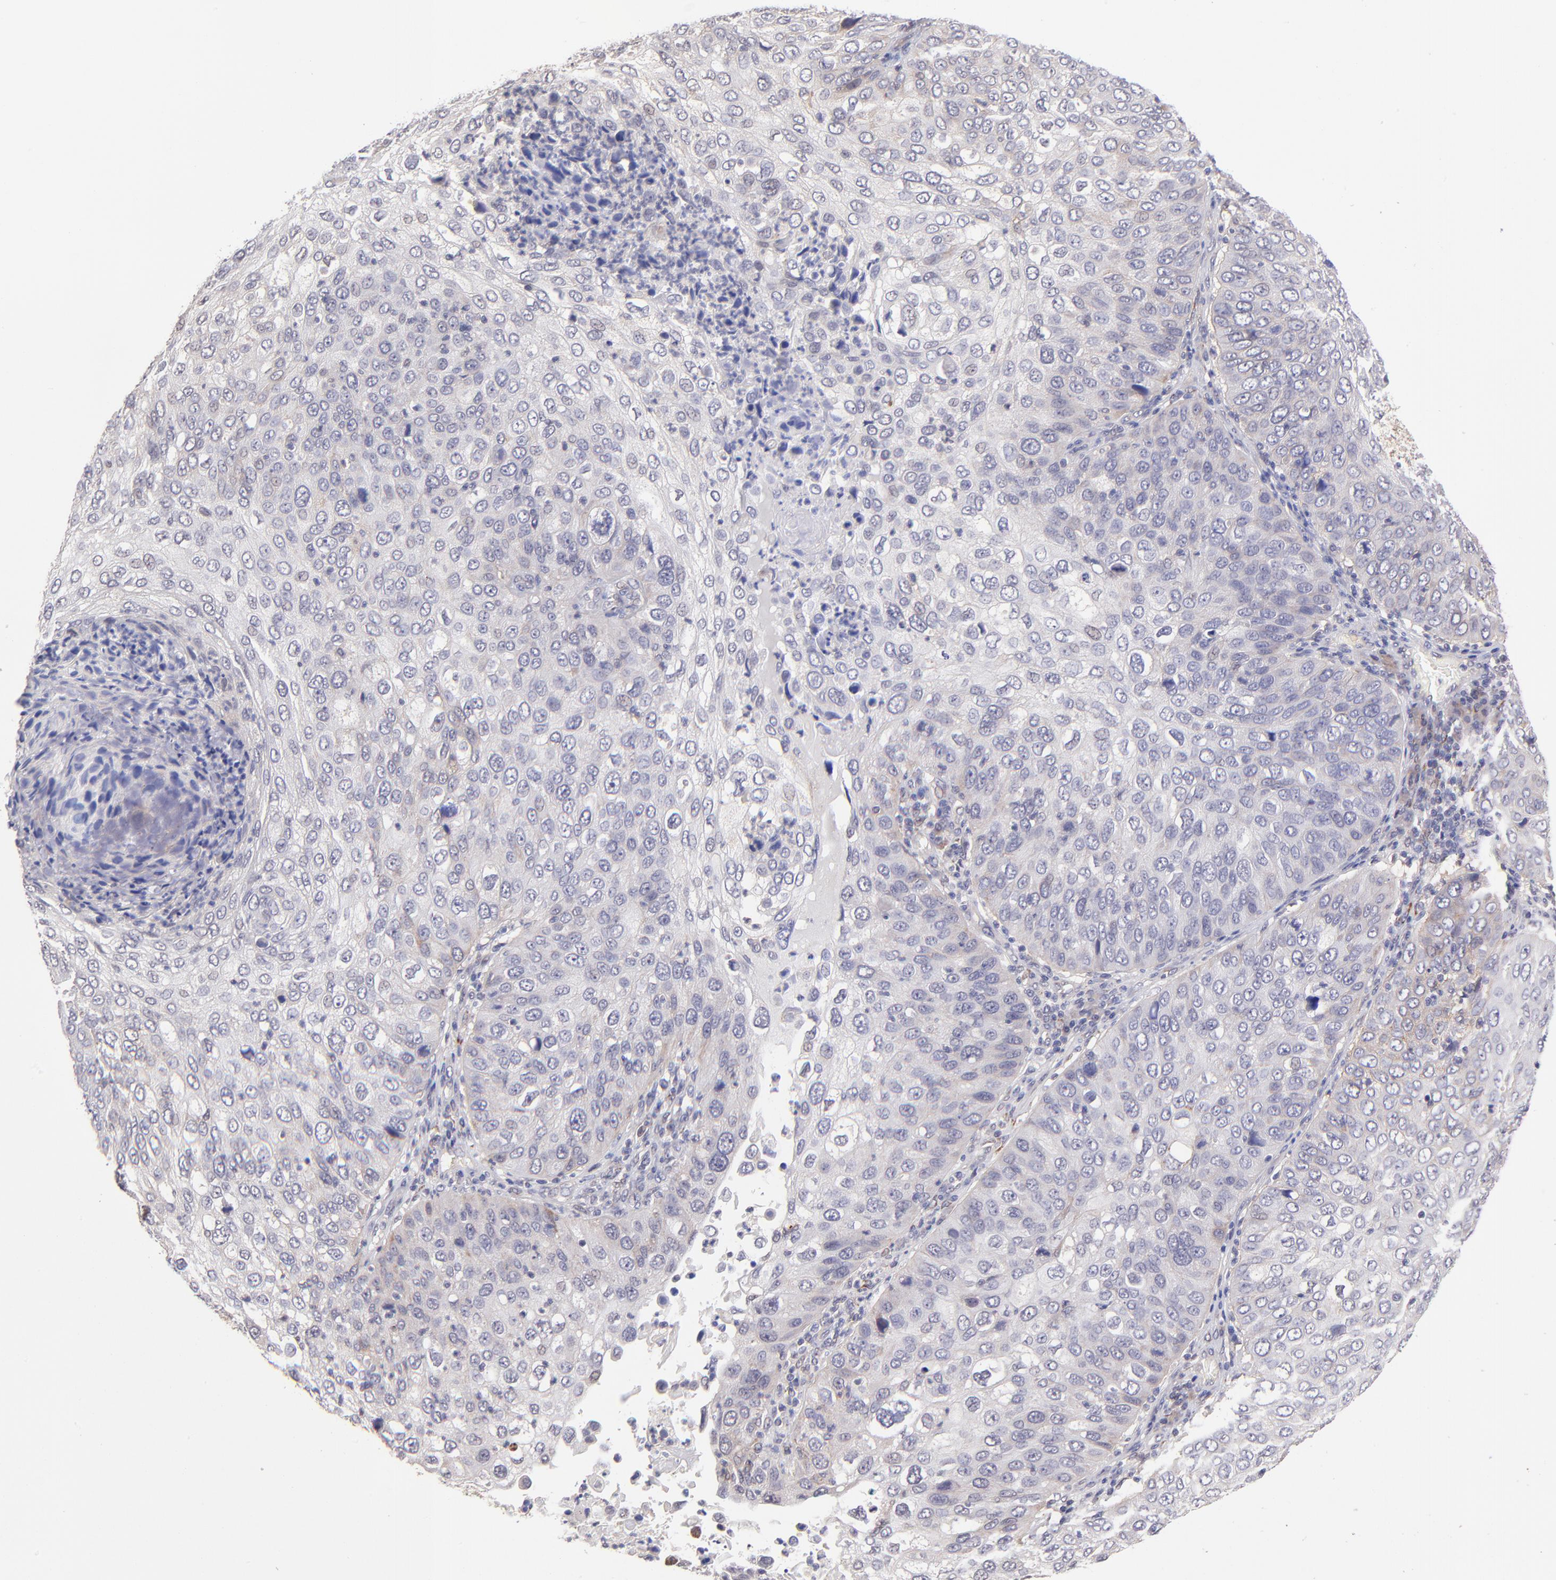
{"staining": {"intensity": "weak", "quantity": "<25%", "location": "cytoplasmic/membranous"}, "tissue": "skin cancer", "cell_type": "Tumor cells", "image_type": "cancer", "snomed": [{"axis": "morphology", "description": "Squamous cell carcinoma, NOS"}, {"axis": "topography", "description": "Skin"}], "caption": "High power microscopy photomicrograph of an IHC histopathology image of squamous cell carcinoma (skin), revealing no significant expression in tumor cells.", "gene": "NSF", "patient": {"sex": "male", "age": 87}}